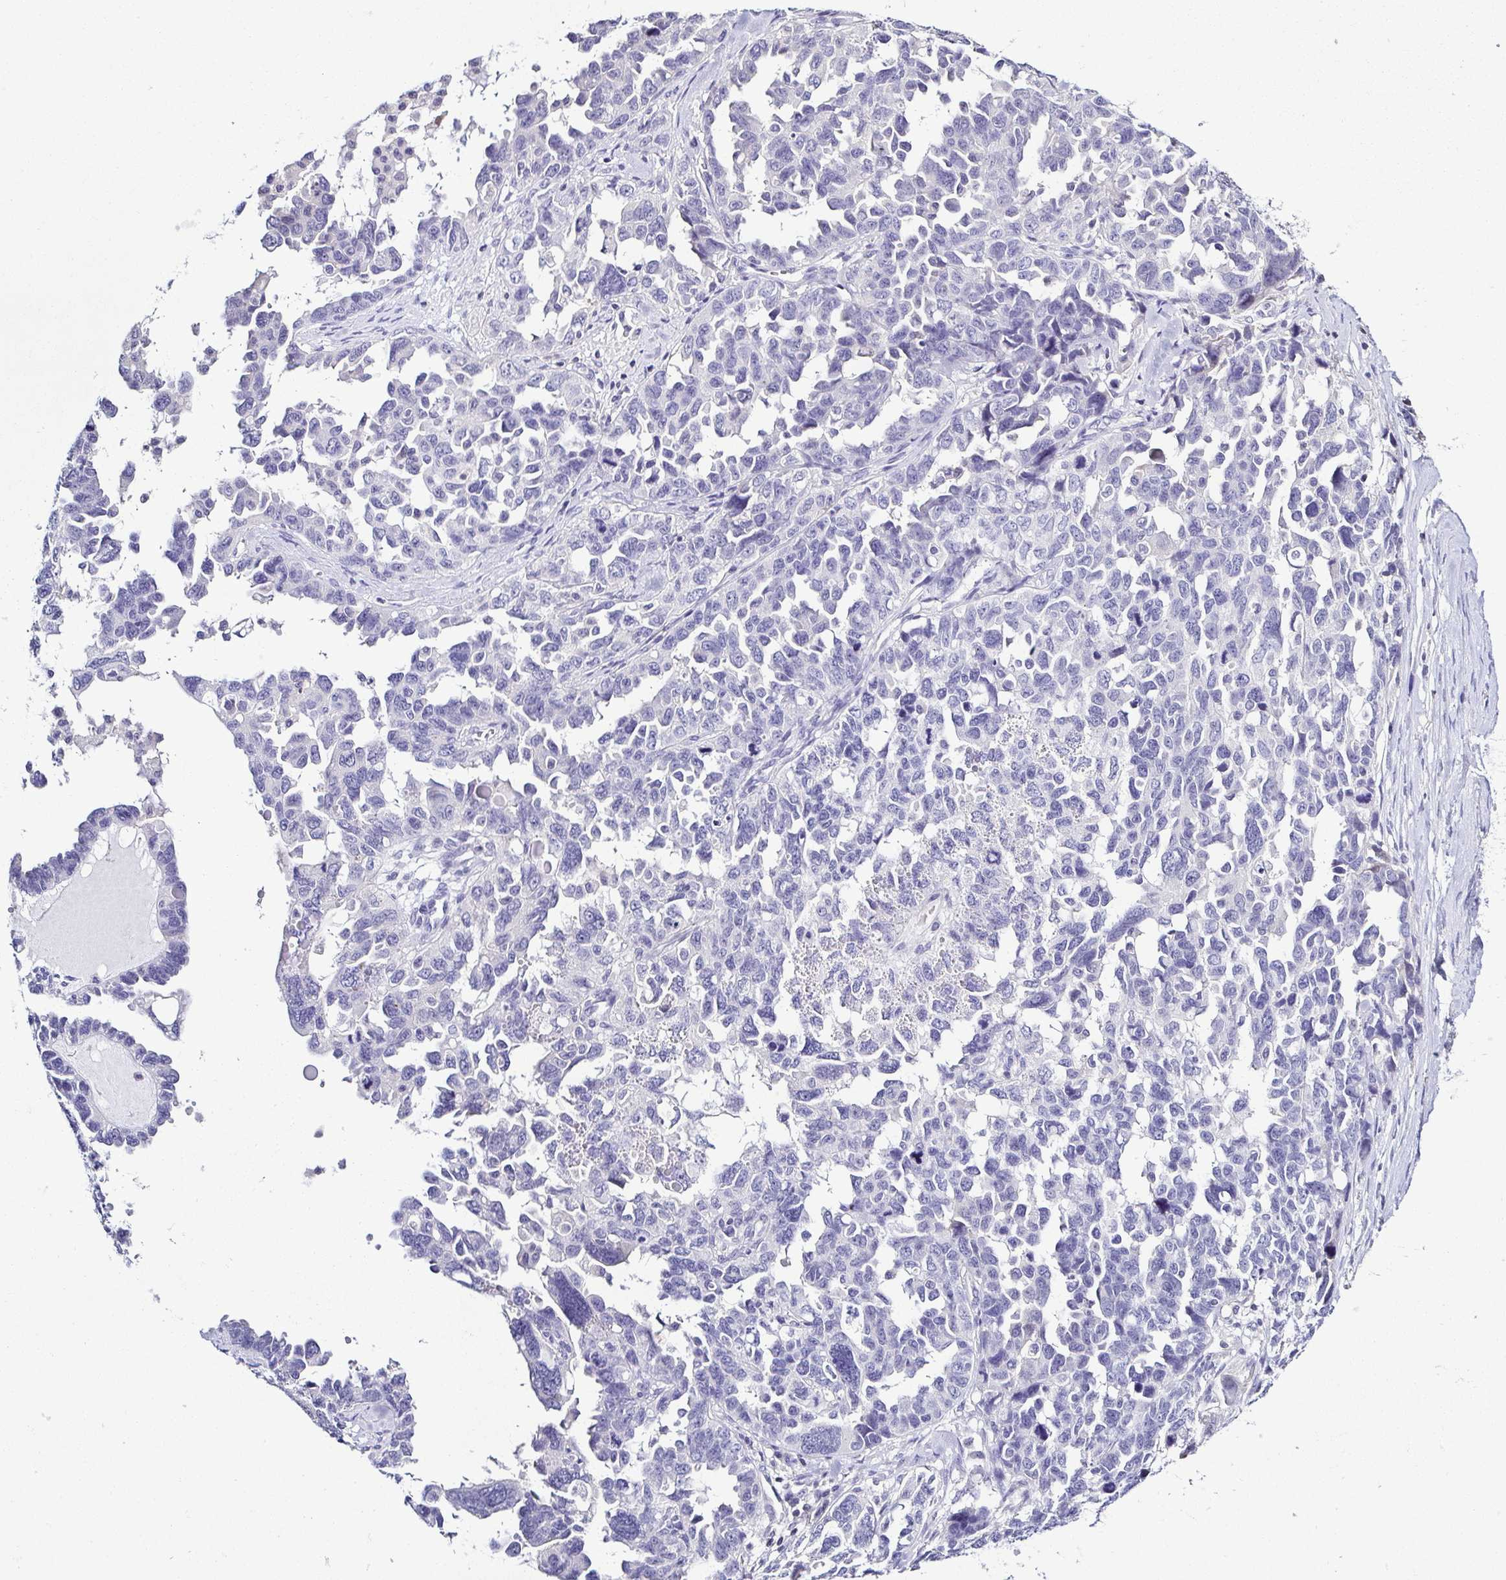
{"staining": {"intensity": "negative", "quantity": "none", "location": "none"}, "tissue": "ovarian cancer", "cell_type": "Tumor cells", "image_type": "cancer", "snomed": [{"axis": "morphology", "description": "Cystadenocarcinoma, serous, NOS"}, {"axis": "topography", "description": "Ovary"}], "caption": "A high-resolution micrograph shows immunohistochemistry staining of ovarian serous cystadenocarcinoma, which displays no significant expression in tumor cells. (Brightfield microscopy of DAB (3,3'-diaminobenzidine) immunohistochemistry at high magnification).", "gene": "TNNT2", "patient": {"sex": "female", "age": 69}}